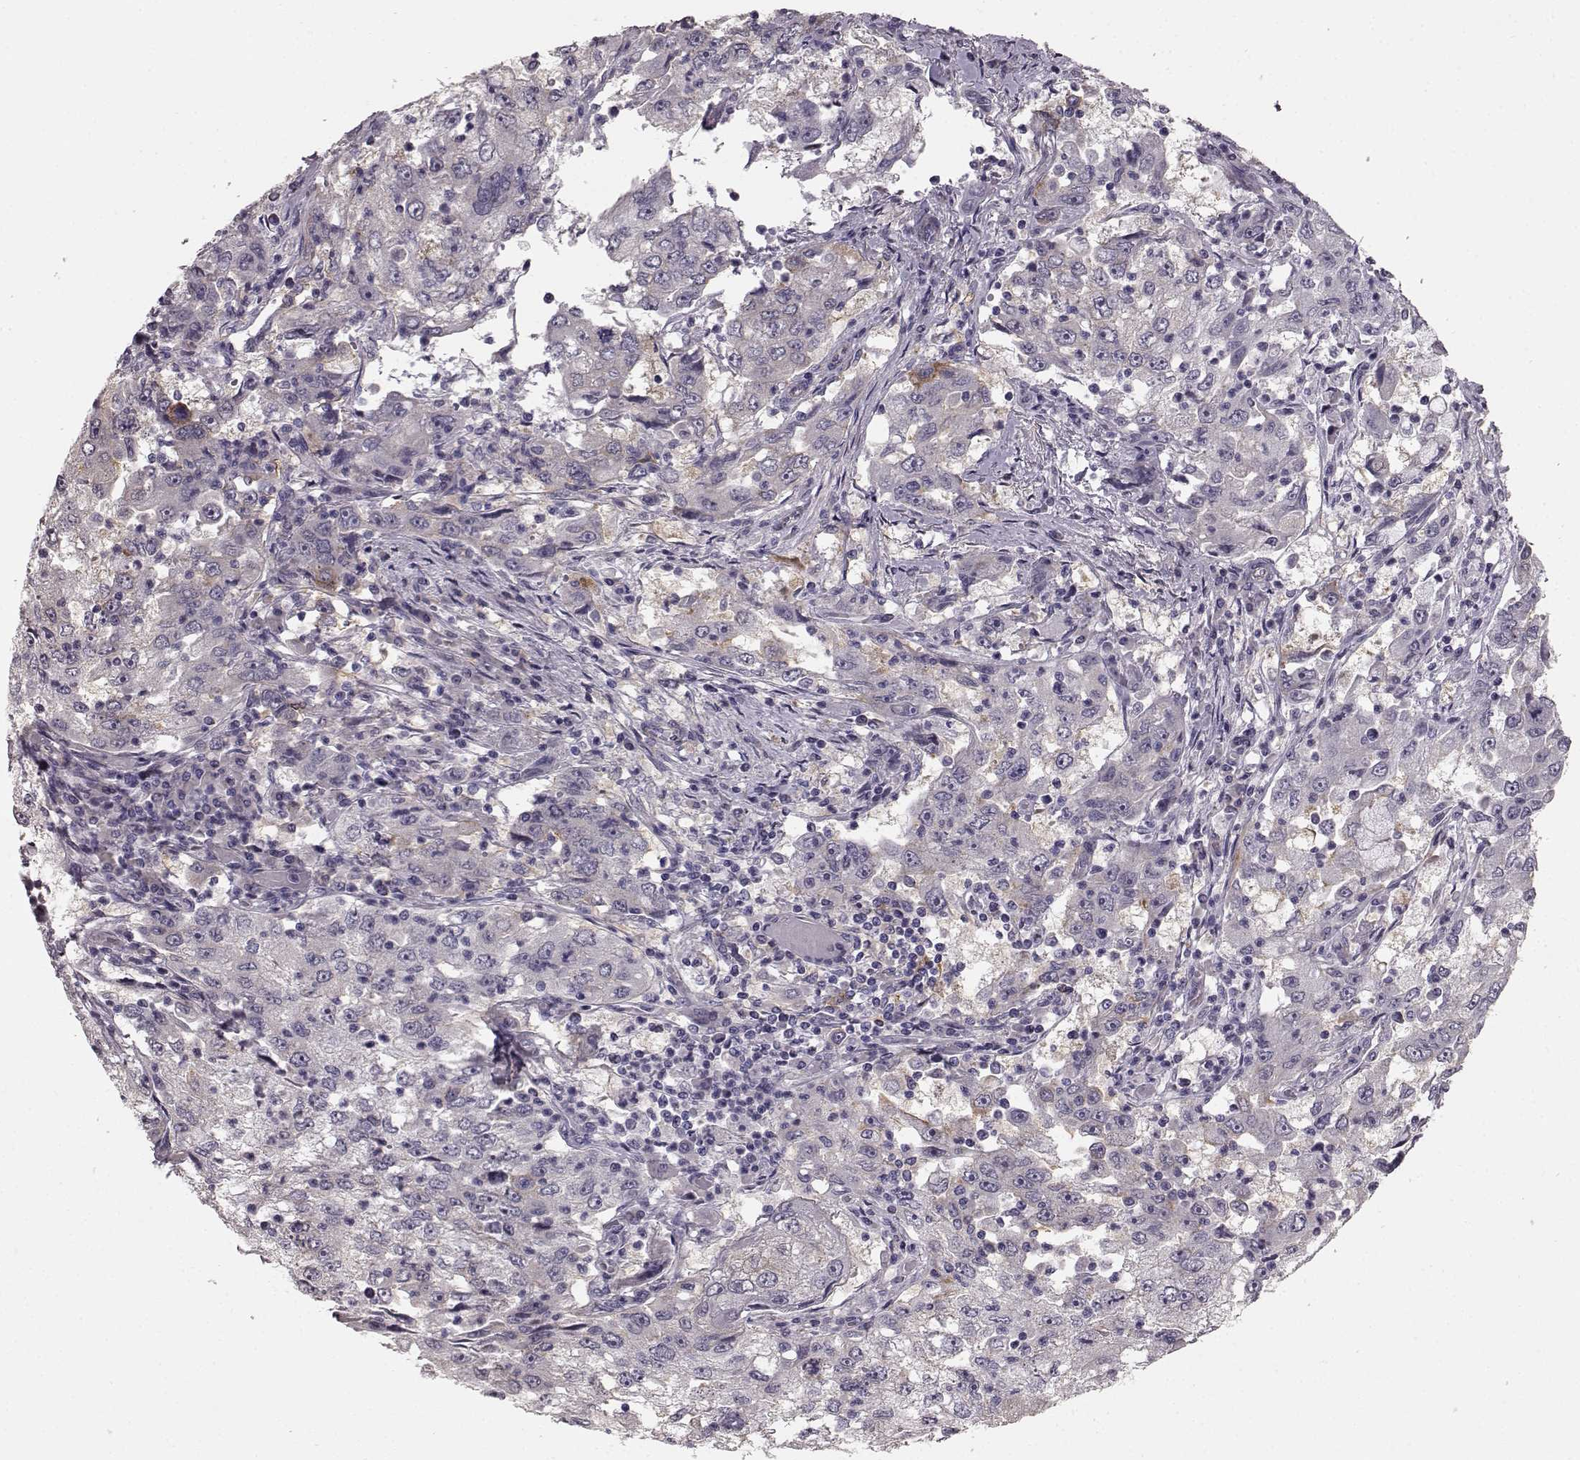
{"staining": {"intensity": "negative", "quantity": "none", "location": "none"}, "tissue": "cervical cancer", "cell_type": "Tumor cells", "image_type": "cancer", "snomed": [{"axis": "morphology", "description": "Squamous cell carcinoma, NOS"}, {"axis": "topography", "description": "Cervix"}], "caption": "Squamous cell carcinoma (cervical) was stained to show a protein in brown. There is no significant staining in tumor cells.", "gene": "GPR50", "patient": {"sex": "female", "age": 36}}